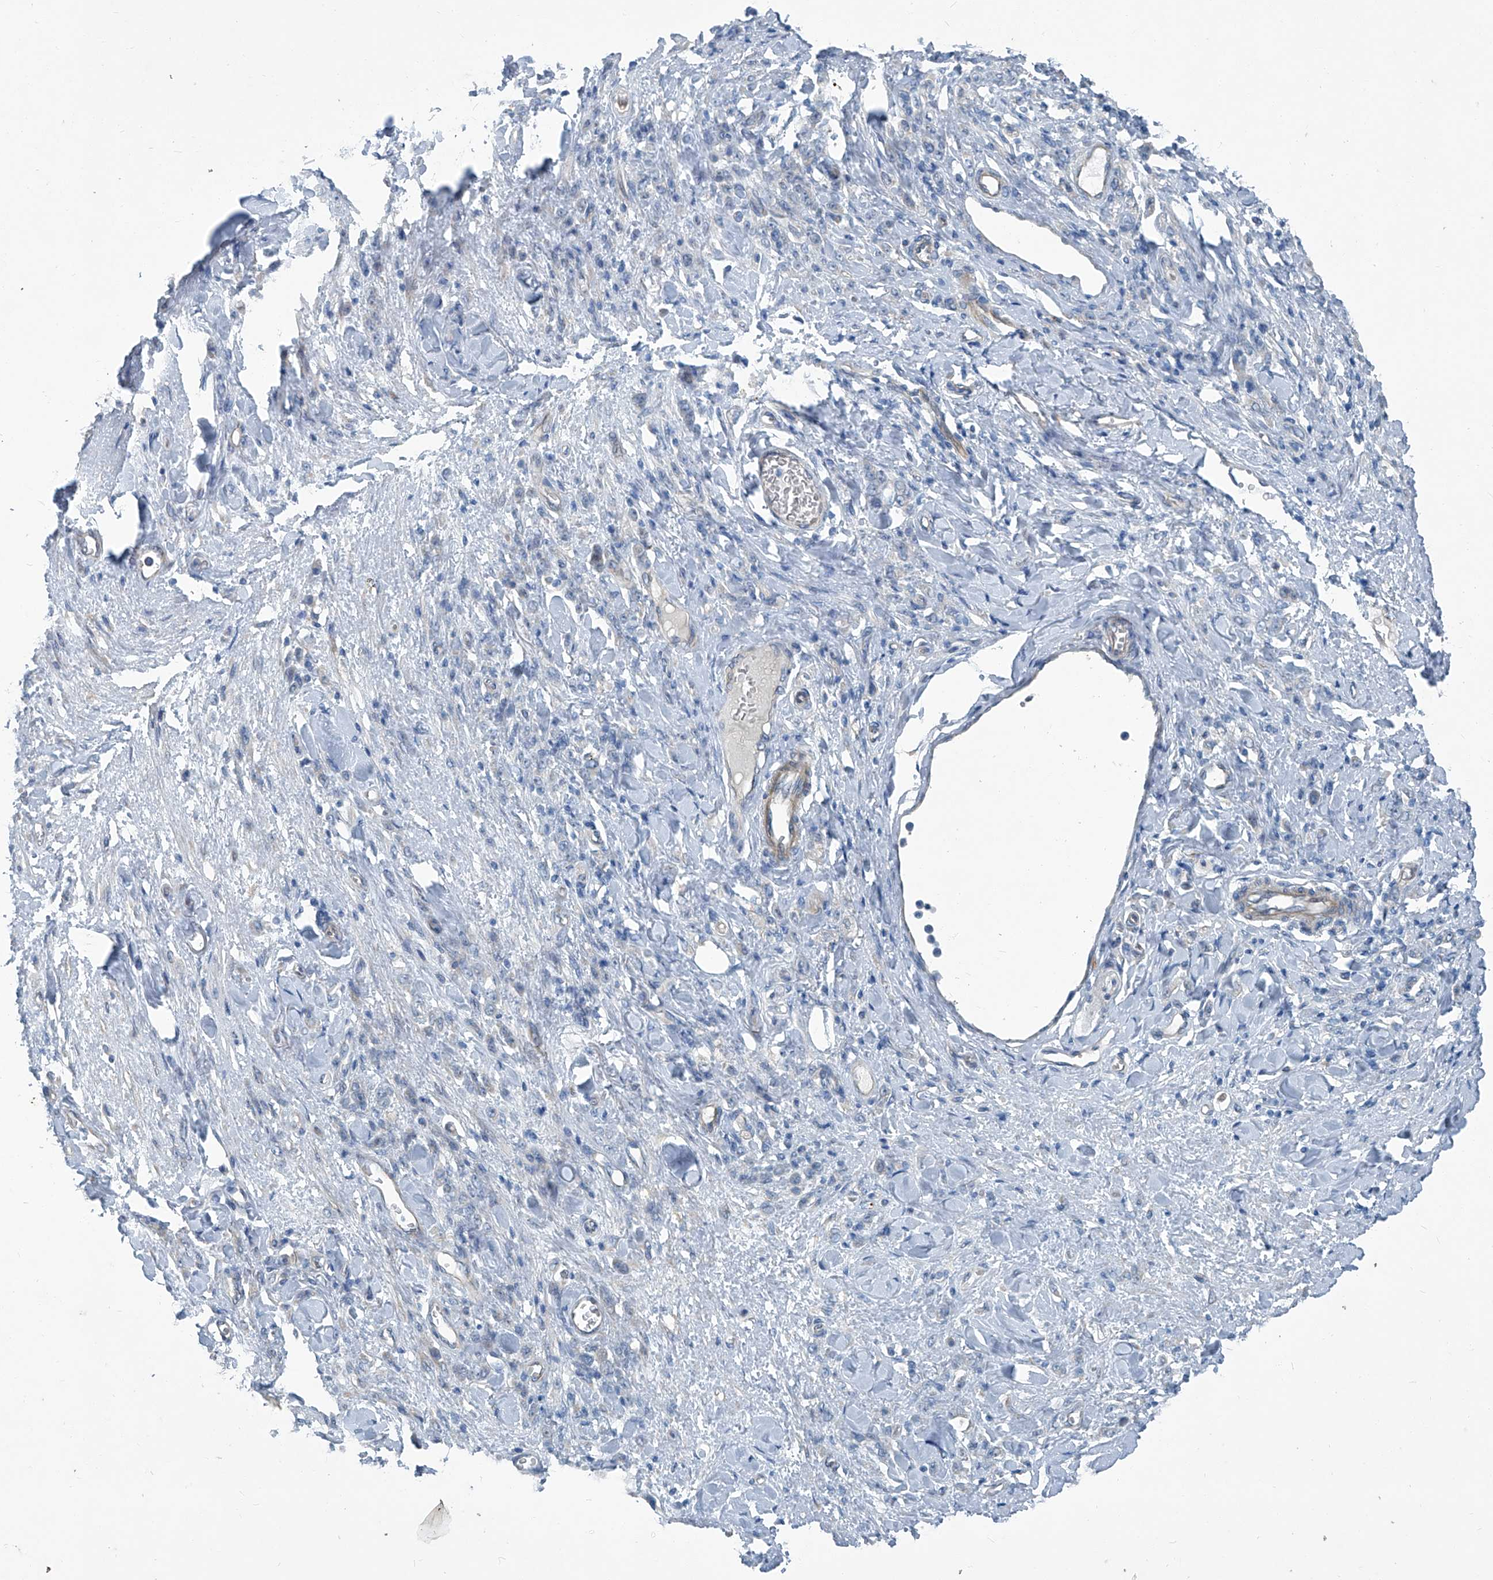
{"staining": {"intensity": "negative", "quantity": "none", "location": "none"}, "tissue": "stomach cancer", "cell_type": "Tumor cells", "image_type": "cancer", "snomed": [{"axis": "morphology", "description": "Normal tissue, NOS"}, {"axis": "morphology", "description": "Adenocarcinoma, NOS"}, {"axis": "topography", "description": "Stomach"}], "caption": "This is an immunohistochemistry histopathology image of stomach adenocarcinoma. There is no expression in tumor cells.", "gene": "SLC26A11", "patient": {"sex": "male", "age": 82}}